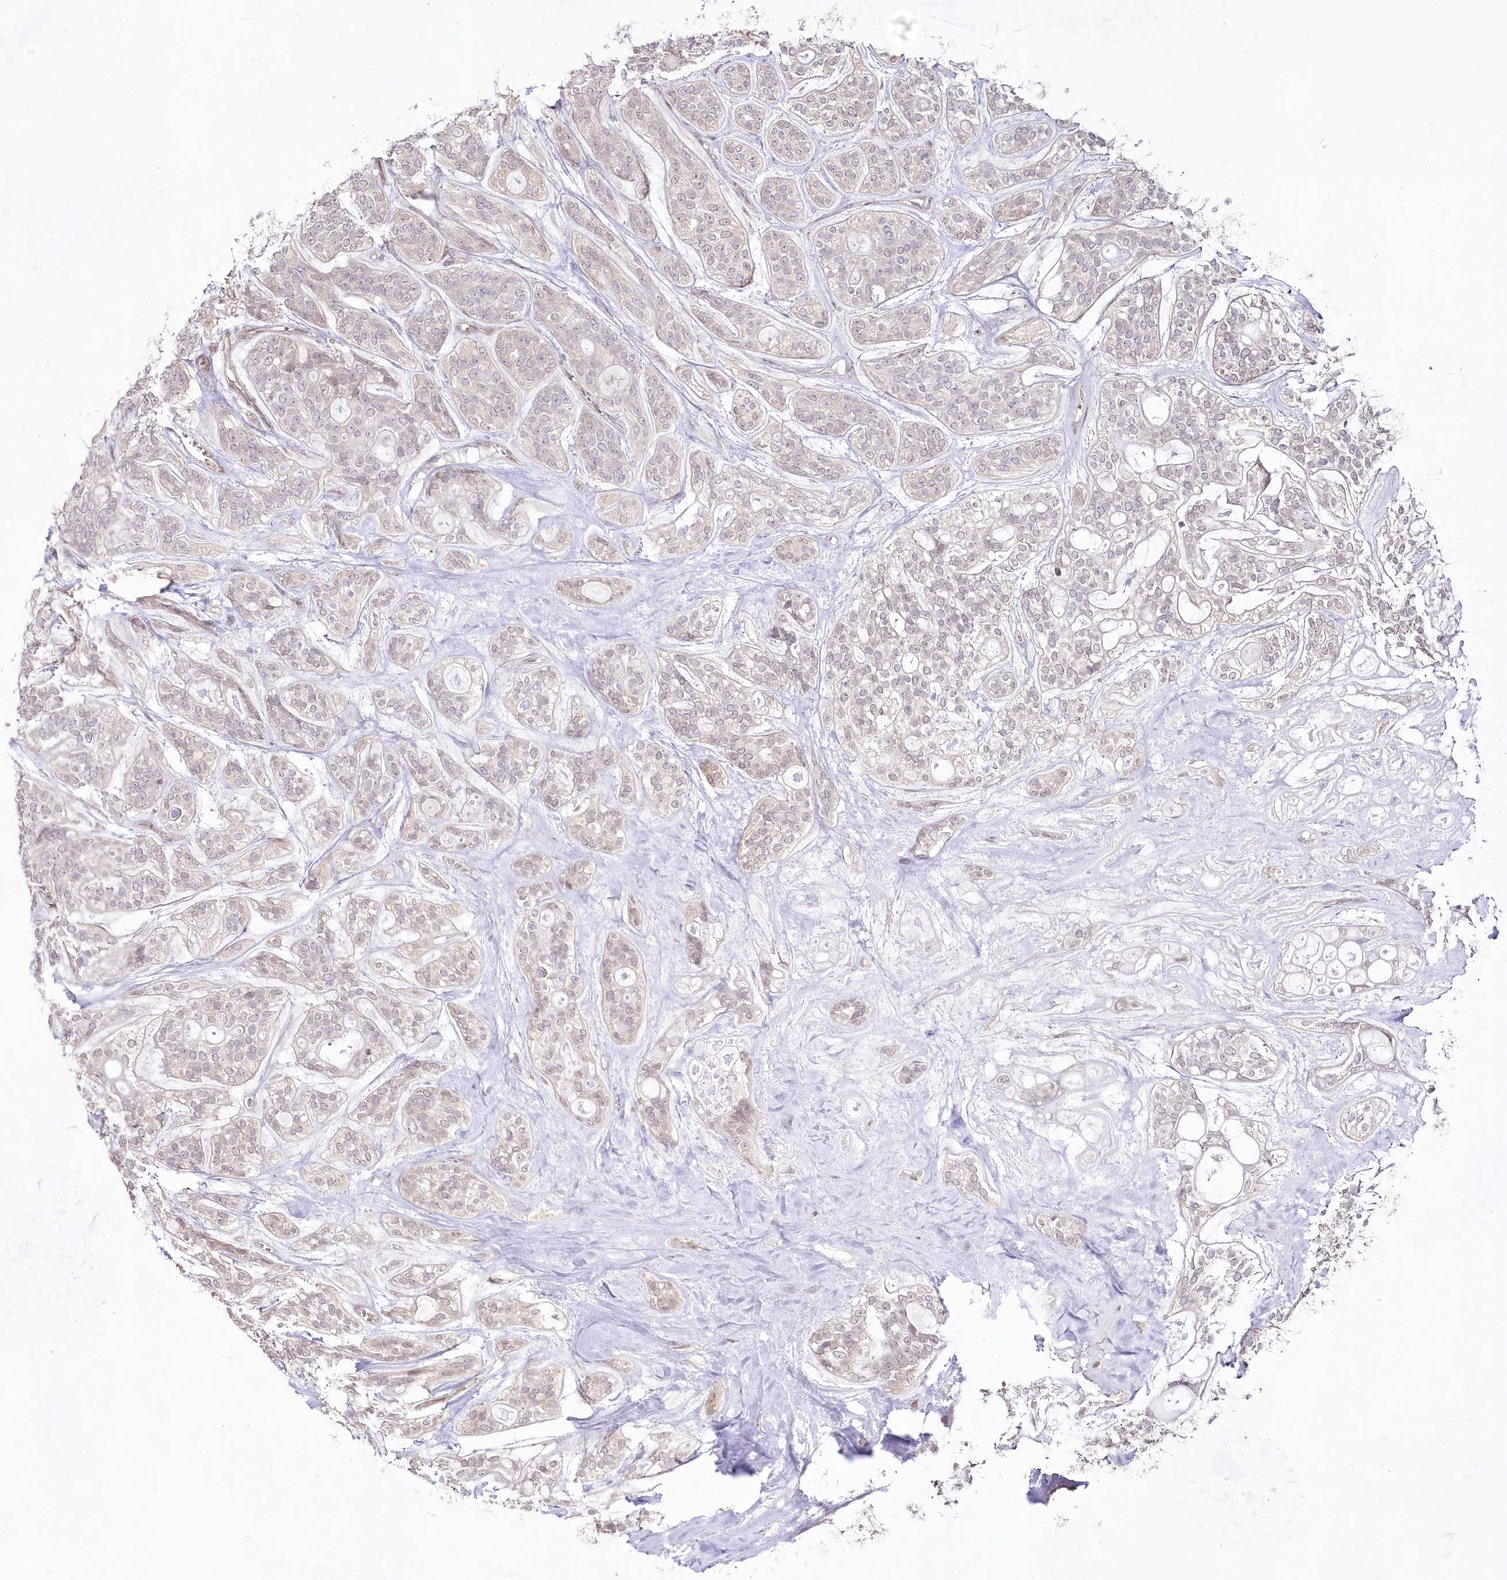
{"staining": {"intensity": "negative", "quantity": "none", "location": "none"}, "tissue": "head and neck cancer", "cell_type": "Tumor cells", "image_type": "cancer", "snomed": [{"axis": "morphology", "description": "Adenocarcinoma, NOS"}, {"axis": "topography", "description": "Head-Neck"}], "caption": "Immunohistochemistry (IHC) micrograph of head and neck cancer stained for a protein (brown), which reveals no staining in tumor cells. (Immunohistochemistry (IHC), brightfield microscopy, high magnification).", "gene": "IMPA1", "patient": {"sex": "male", "age": 66}}